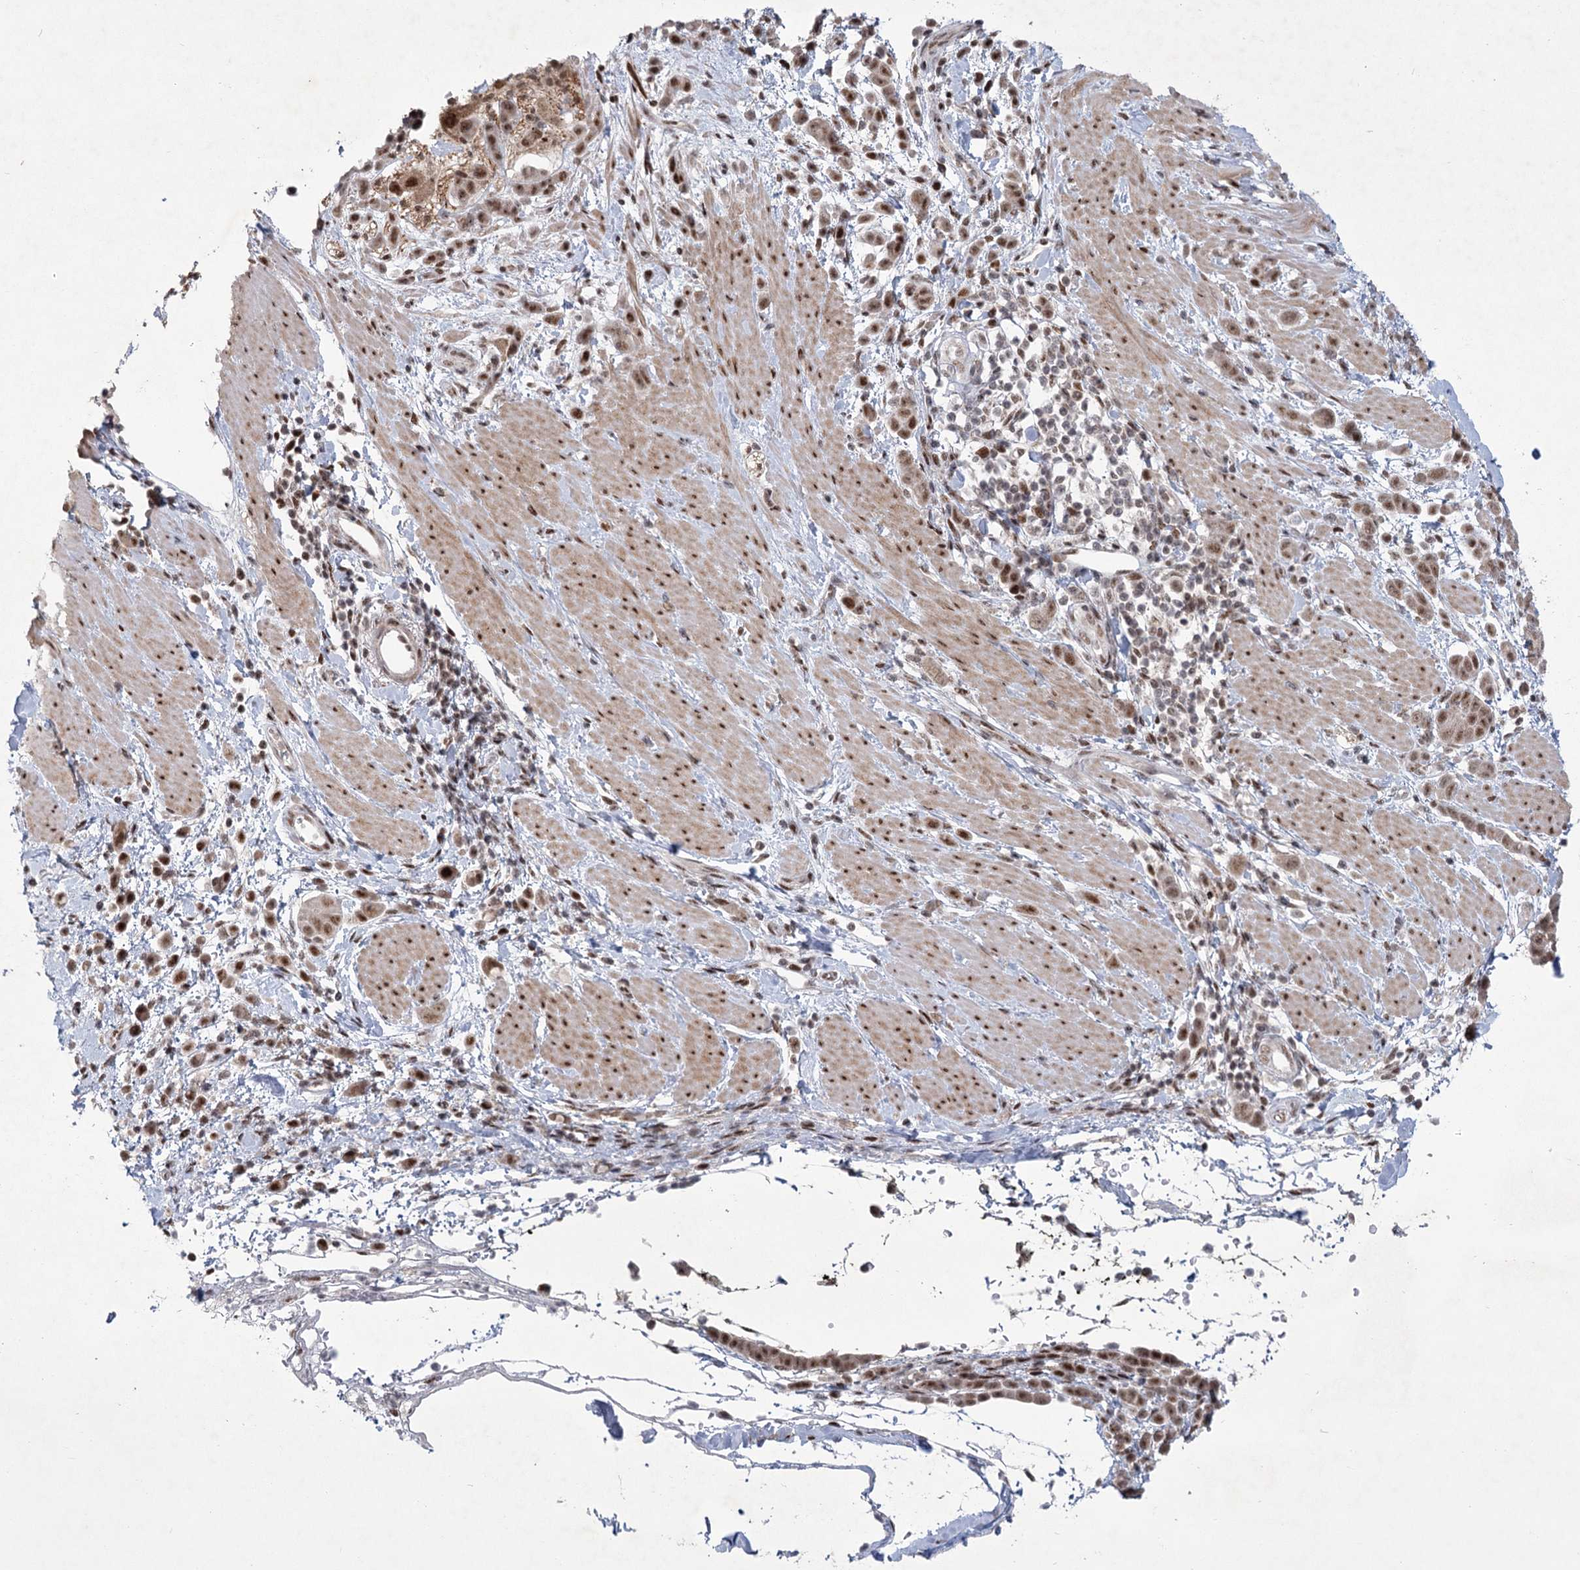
{"staining": {"intensity": "strong", "quantity": ">75%", "location": "nuclear"}, "tissue": "pancreatic cancer", "cell_type": "Tumor cells", "image_type": "cancer", "snomed": [{"axis": "morphology", "description": "Normal tissue, NOS"}, {"axis": "morphology", "description": "Adenocarcinoma, NOS"}, {"axis": "topography", "description": "Pancreas"}], "caption": "A brown stain highlights strong nuclear positivity of a protein in pancreatic adenocarcinoma tumor cells.", "gene": "CIB4", "patient": {"sex": "female", "age": 64}}